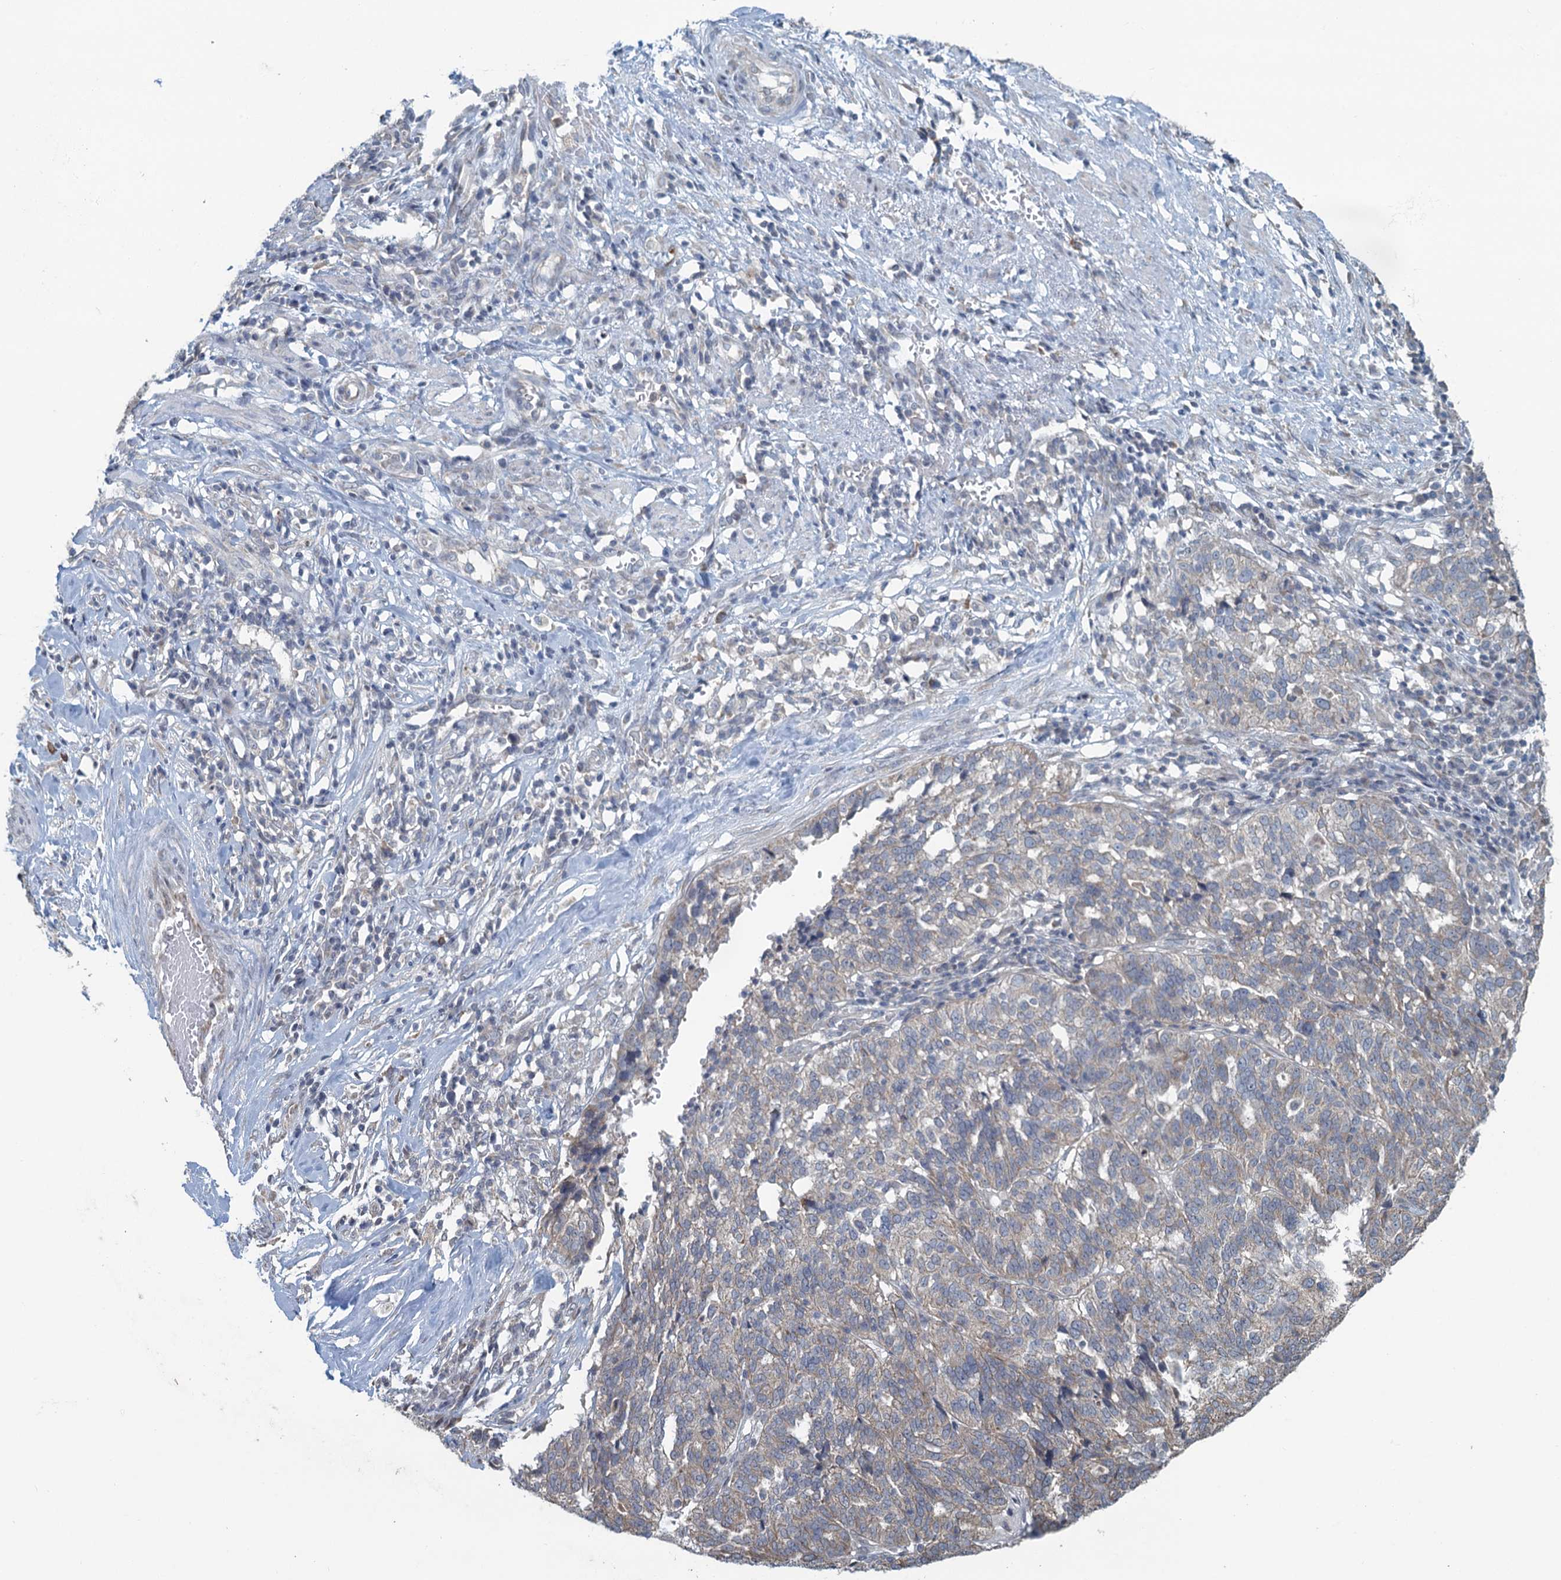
{"staining": {"intensity": "weak", "quantity": "<25%", "location": "cytoplasmic/membranous"}, "tissue": "ovarian cancer", "cell_type": "Tumor cells", "image_type": "cancer", "snomed": [{"axis": "morphology", "description": "Cystadenocarcinoma, serous, NOS"}, {"axis": "topography", "description": "Ovary"}], "caption": "Immunohistochemistry micrograph of human ovarian cancer stained for a protein (brown), which displays no positivity in tumor cells. (DAB (3,3'-diaminobenzidine) immunohistochemistry (IHC) visualized using brightfield microscopy, high magnification).", "gene": "TEX35", "patient": {"sex": "female", "age": 59}}